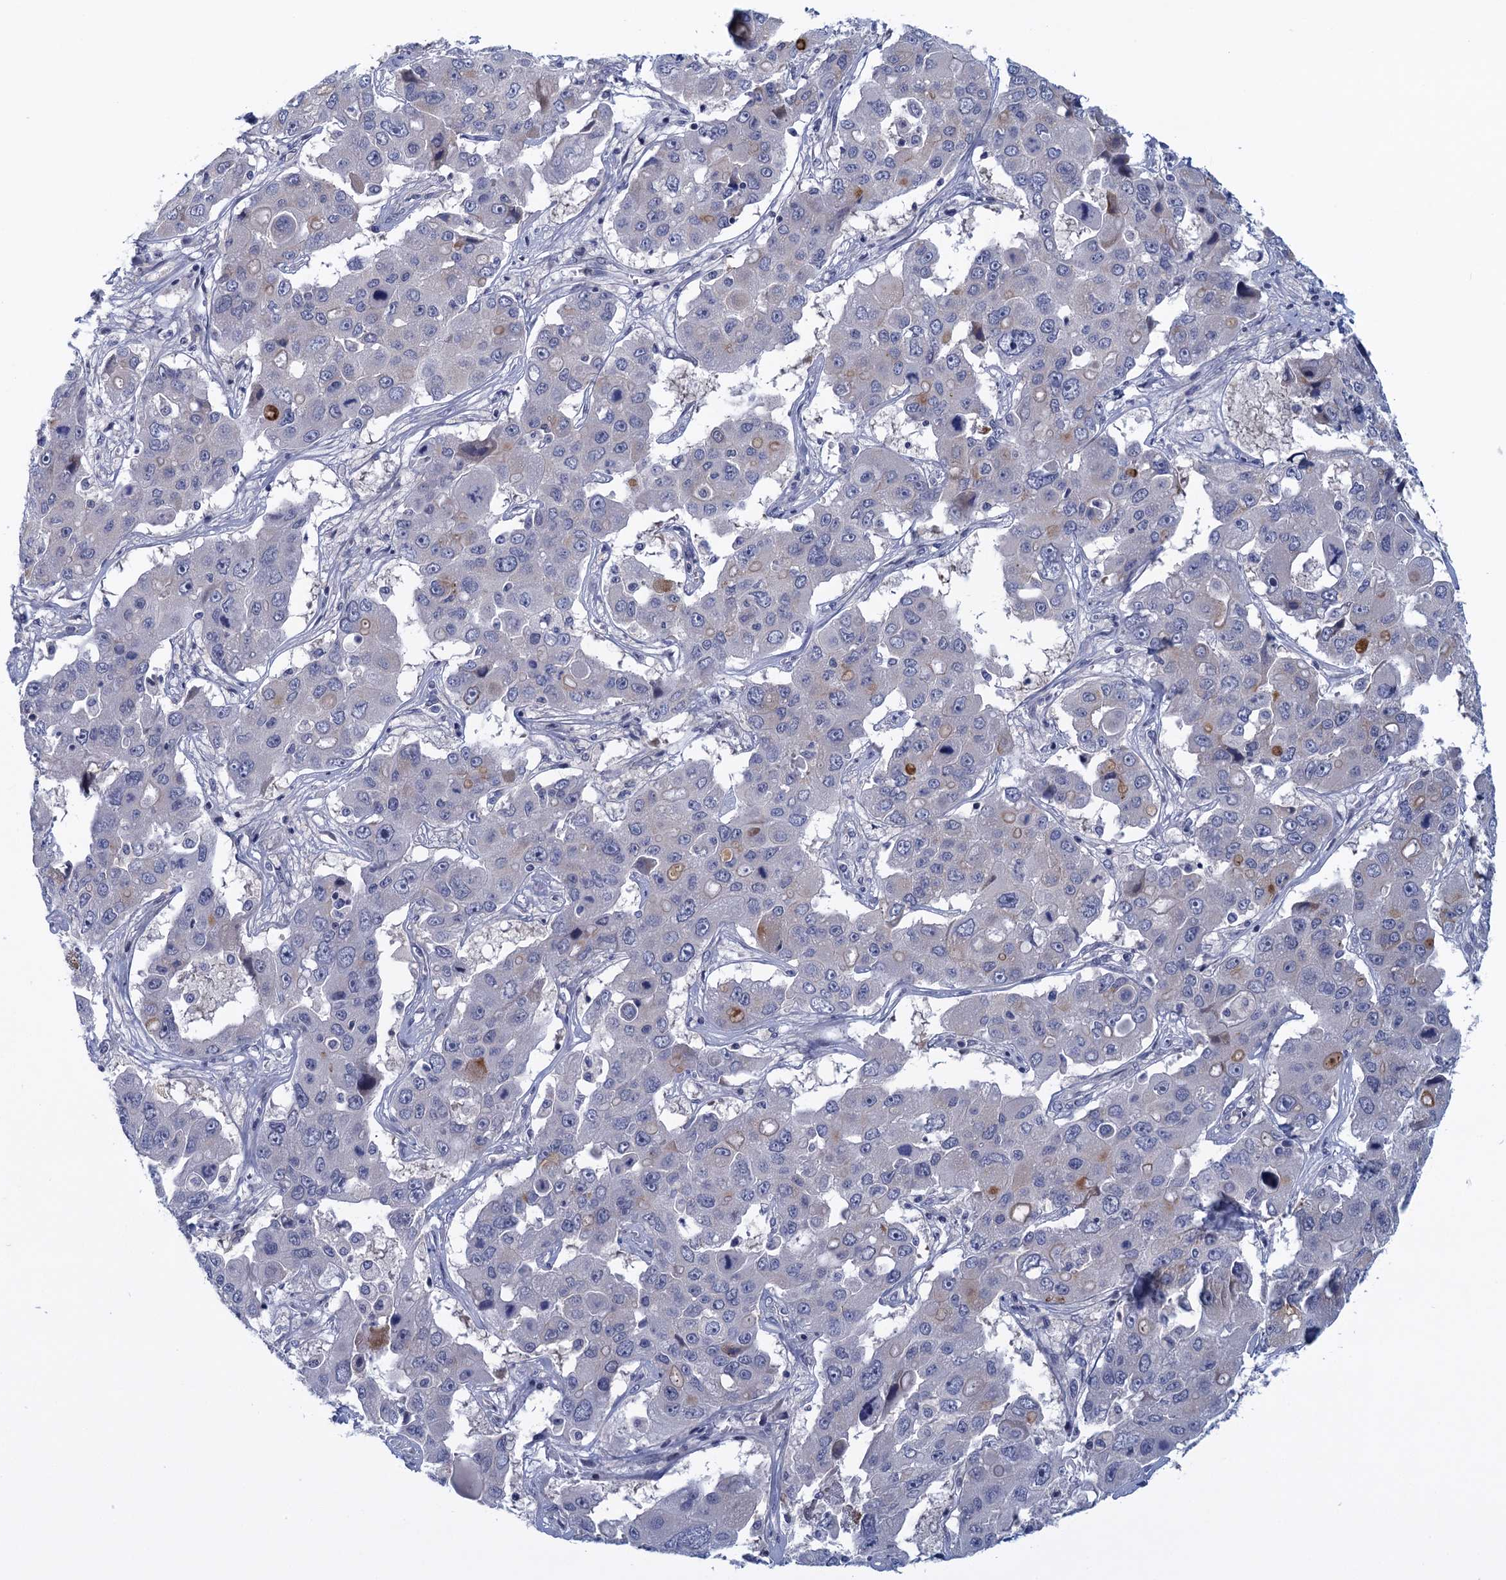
{"staining": {"intensity": "negative", "quantity": "none", "location": "none"}, "tissue": "liver cancer", "cell_type": "Tumor cells", "image_type": "cancer", "snomed": [{"axis": "morphology", "description": "Cholangiocarcinoma"}, {"axis": "topography", "description": "Liver"}], "caption": "Immunohistochemistry (IHC) of liver cholangiocarcinoma displays no positivity in tumor cells.", "gene": "SCEL", "patient": {"sex": "male", "age": 67}}